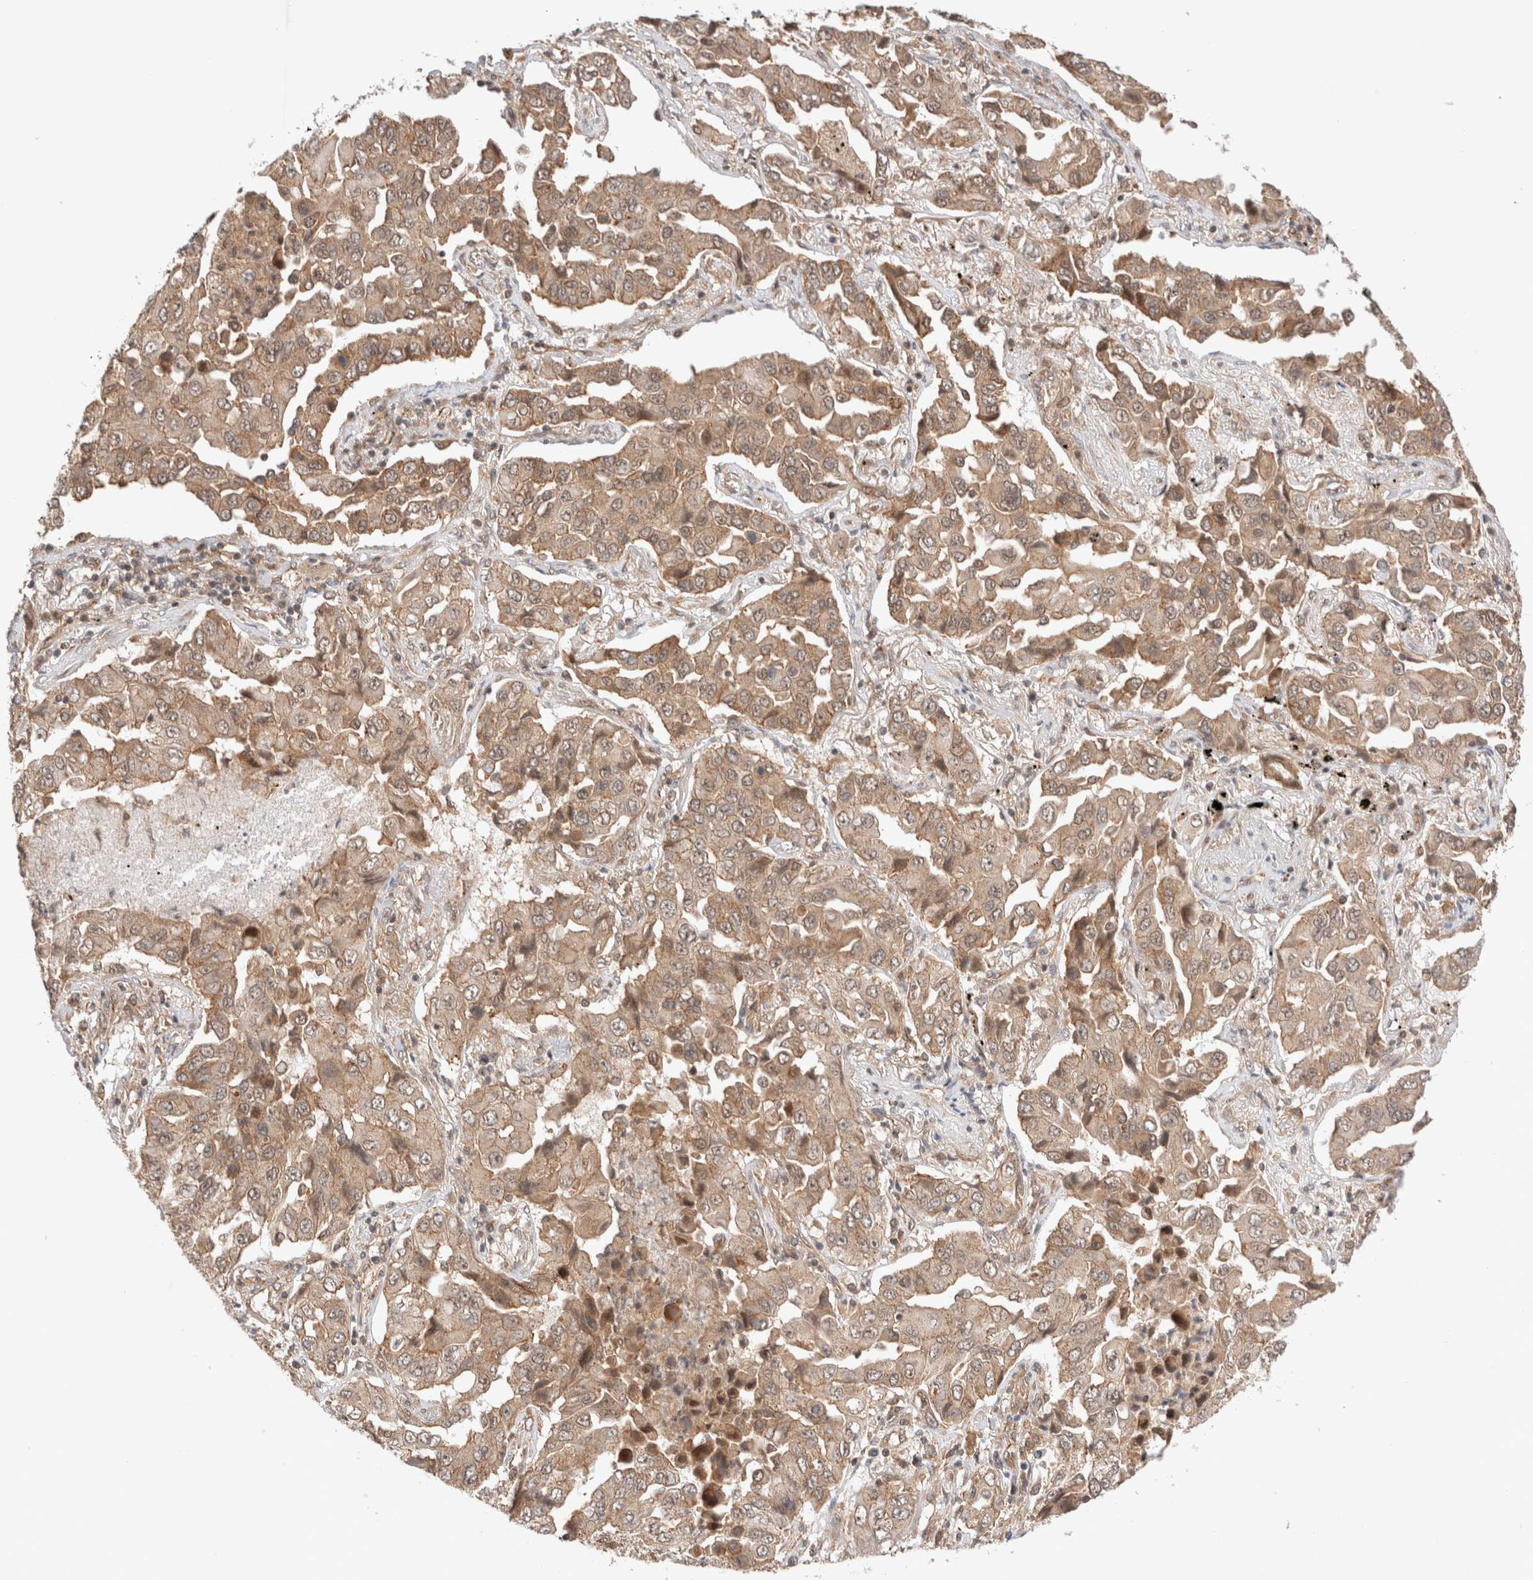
{"staining": {"intensity": "moderate", "quantity": ">75%", "location": "cytoplasmic/membranous,nuclear"}, "tissue": "lung cancer", "cell_type": "Tumor cells", "image_type": "cancer", "snomed": [{"axis": "morphology", "description": "Adenocarcinoma, NOS"}, {"axis": "topography", "description": "Lung"}], "caption": "An image of lung cancer (adenocarcinoma) stained for a protein displays moderate cytoplasmic/membranous and nuclear brown staining in tumor cells. (Stains: DAB (3,3'-diaminobenzidine) in brown, nuclei in blue, Microscopy: brightfield microscopy at high magnification).", "gene": "SIKE1", "patient": {"sex": "female", "age": 65}}